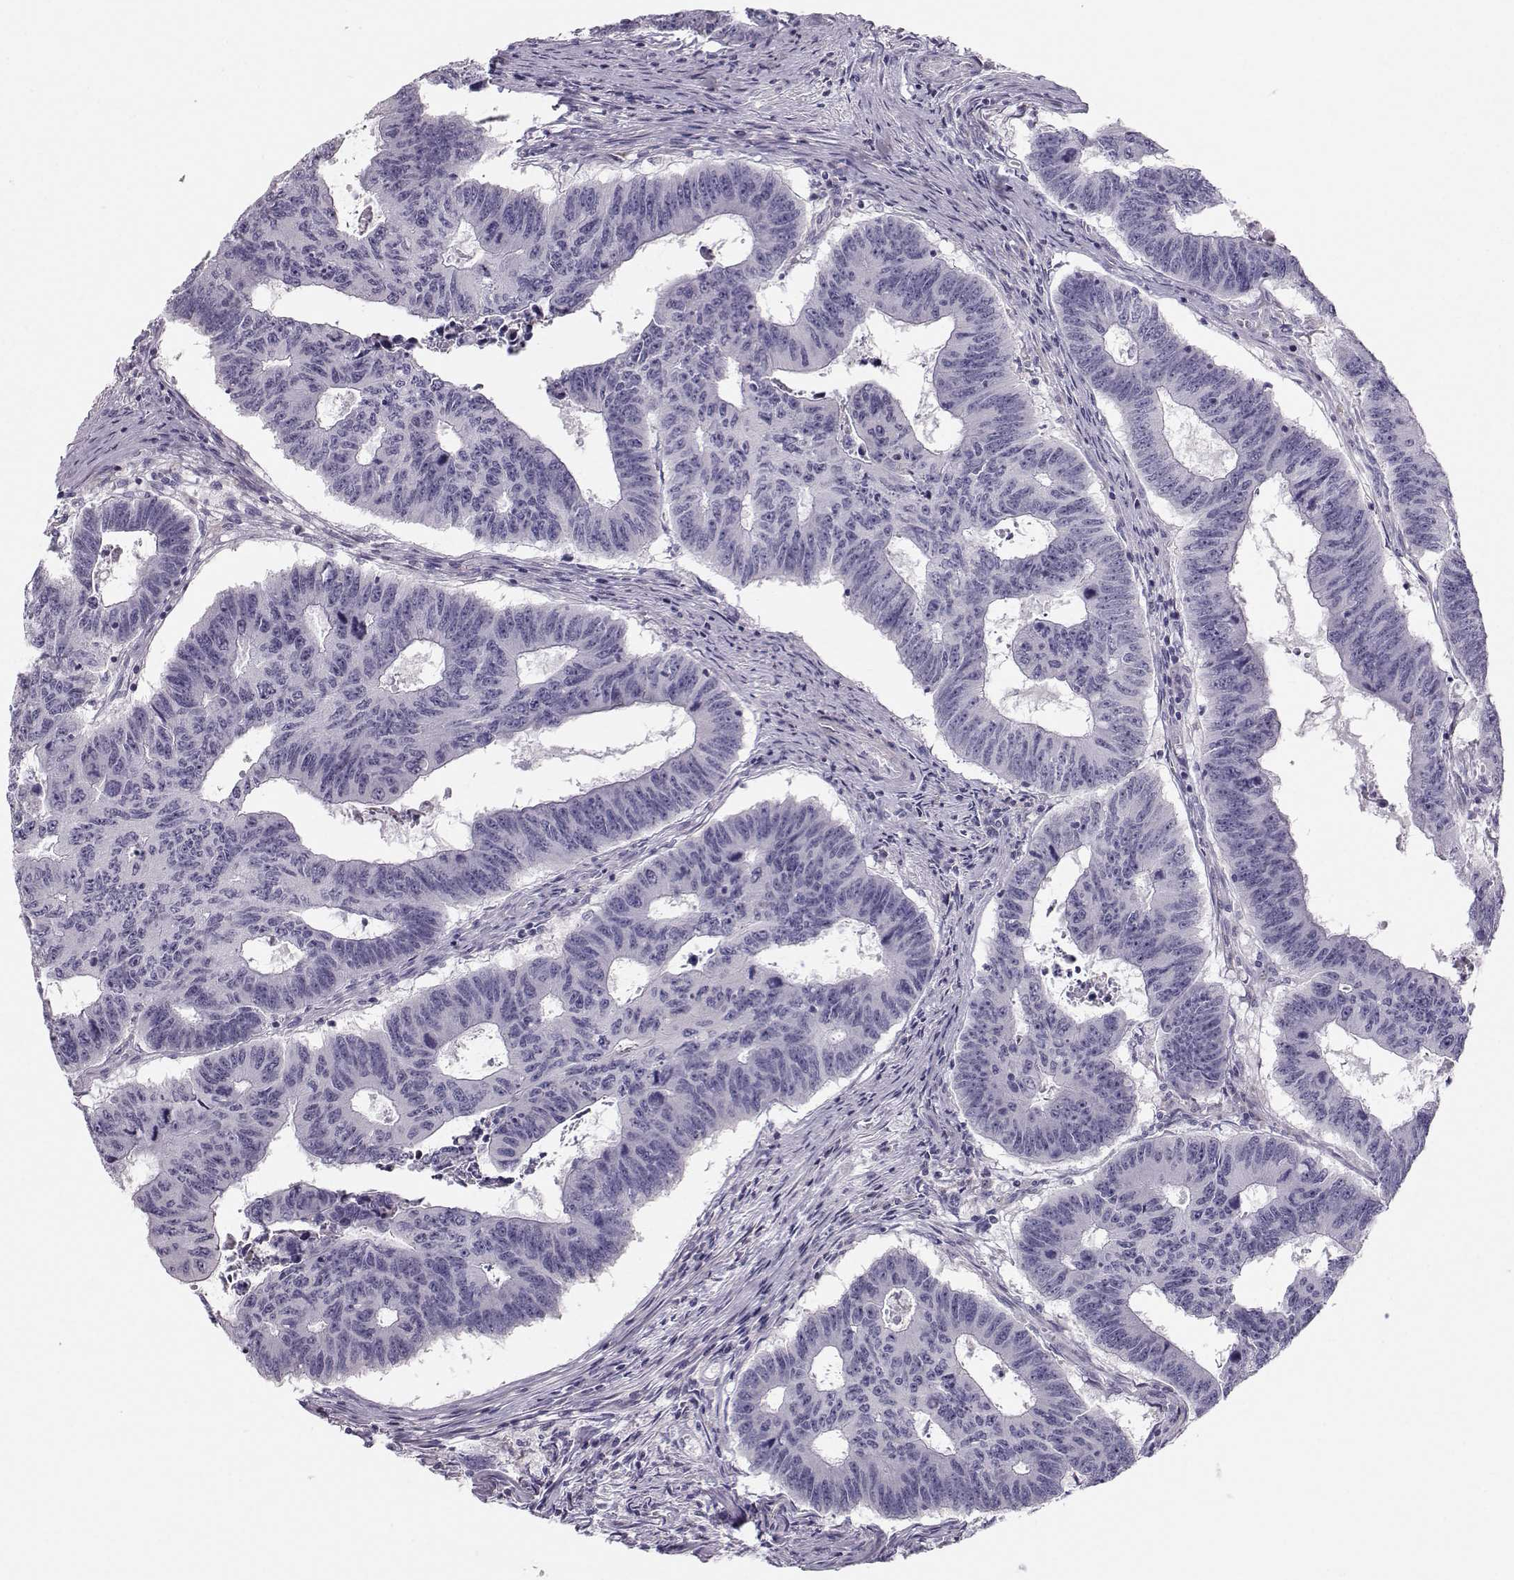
{"staining": {"intensity": "negative", "quantity": "none", "location": "none"}, "tissue": "colorectal cancer", "cell_type": "Tumor cells", "image_type": "cancer", "snomed": [{"axis": "morphology", "description": "Adenocarcinoma, NOS"}, {"axis": "topography", "description": "Appendix"}, {"axis": "topography", "description": "Colon"}, {"axis": "topography", "description": "Cecum"}, {"axis": "topography", "description": "Colon asc"}], "caption": "Tumor cells show no significant expression in adenocarcinoma (colorectal).", "gene": "CASR", "patient": {"sex": "female", "age": 85}}